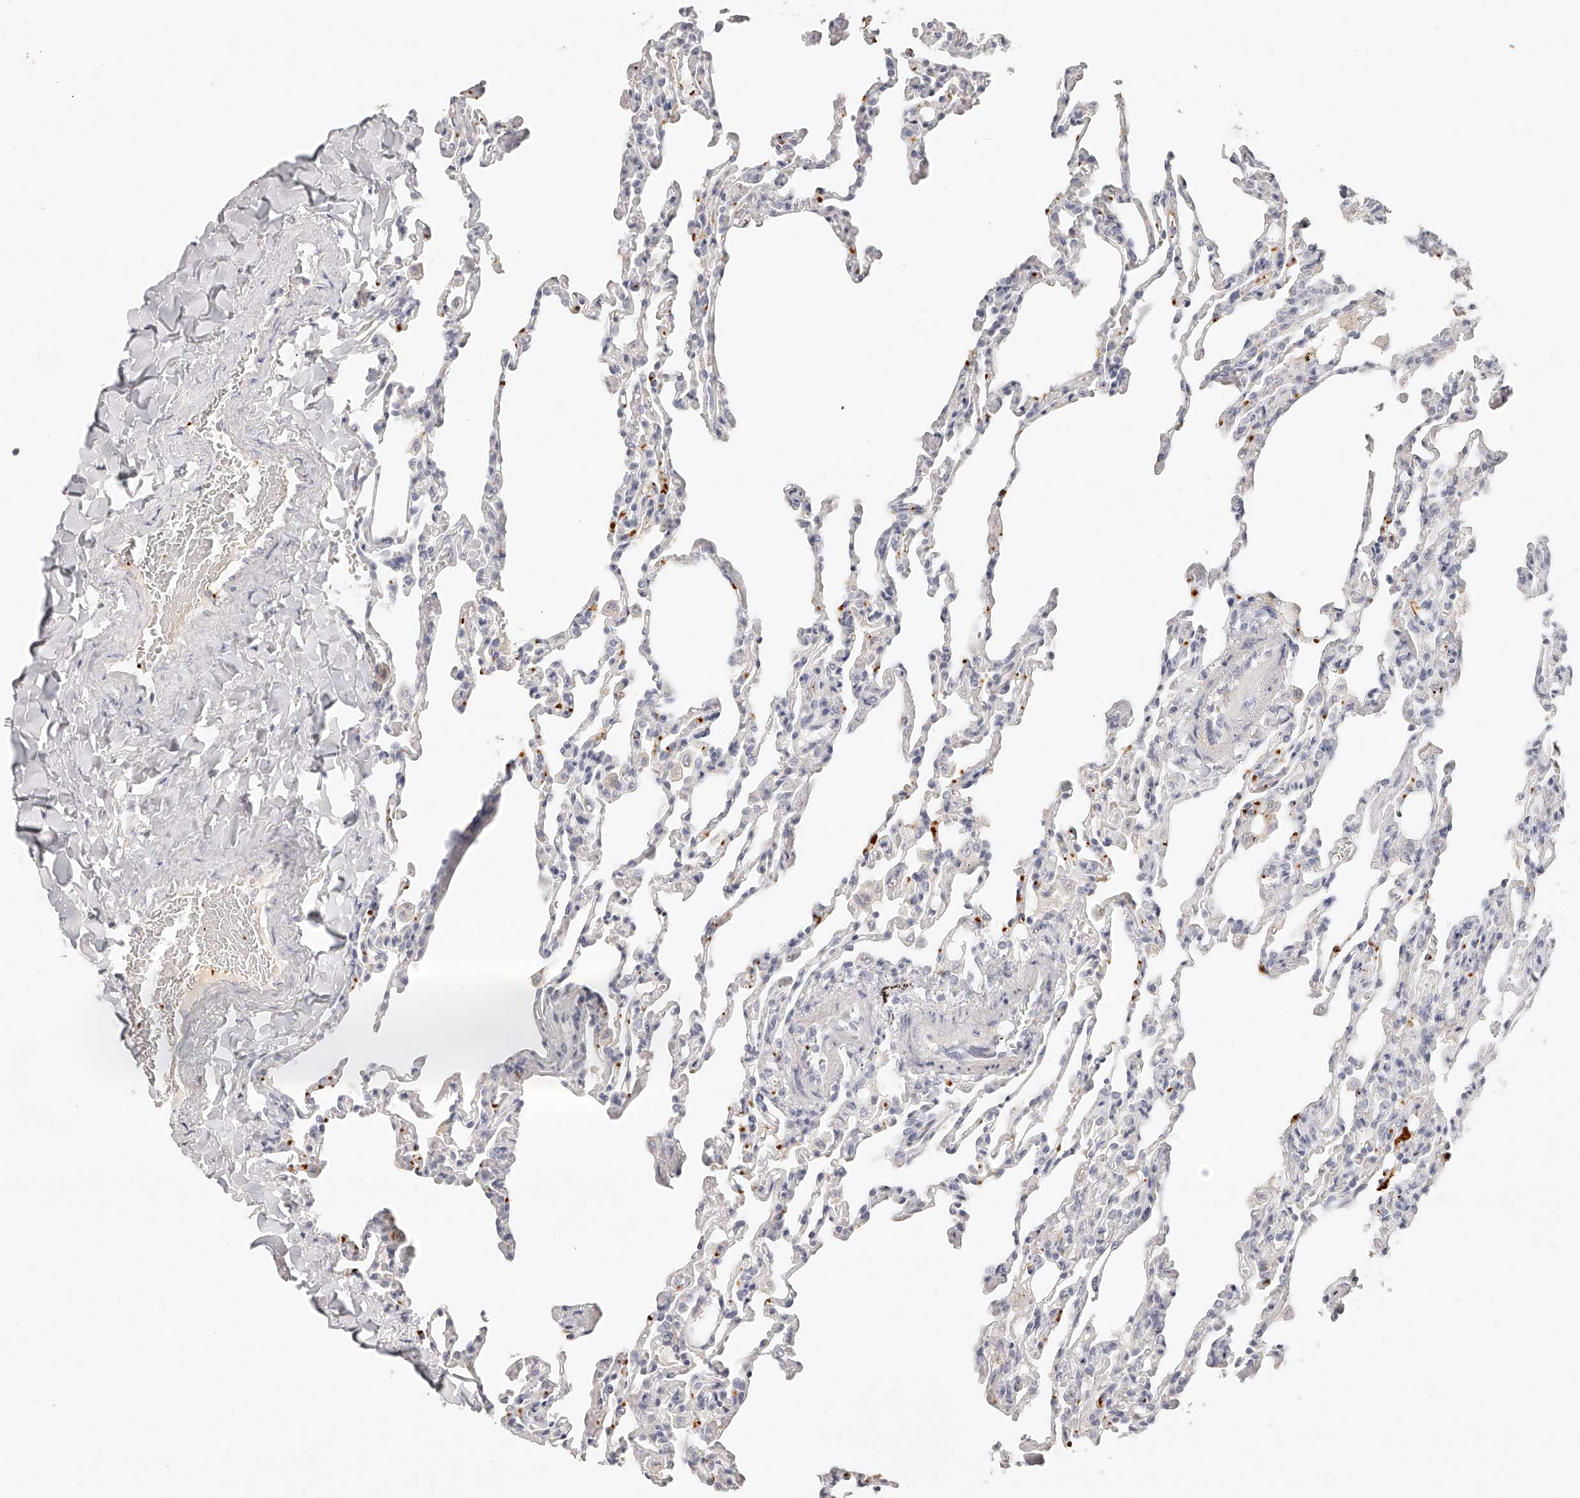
{"staining": {"intensity": "moderate", "quantity": "<25%", "location": "cytoplasmic/membranous"}, "tissue": "lung", "cell_type": "Alveolar cells", "image_type": "normal", "snomed": [{"axis": "morphology", "description": "Normal tissue, NOS"}, {"axis": "topography", "description": "Lung"}], "caption": "Immunohistochemistry (IHC) micrograph of benign human lung stained for a protein (brown), which shows low levels of moderate cytoplasmic/membranous positivity in about <25% of alveolar cells.", "gene": "ITGB3", "patient": {"sex": "male", "age": 20}}